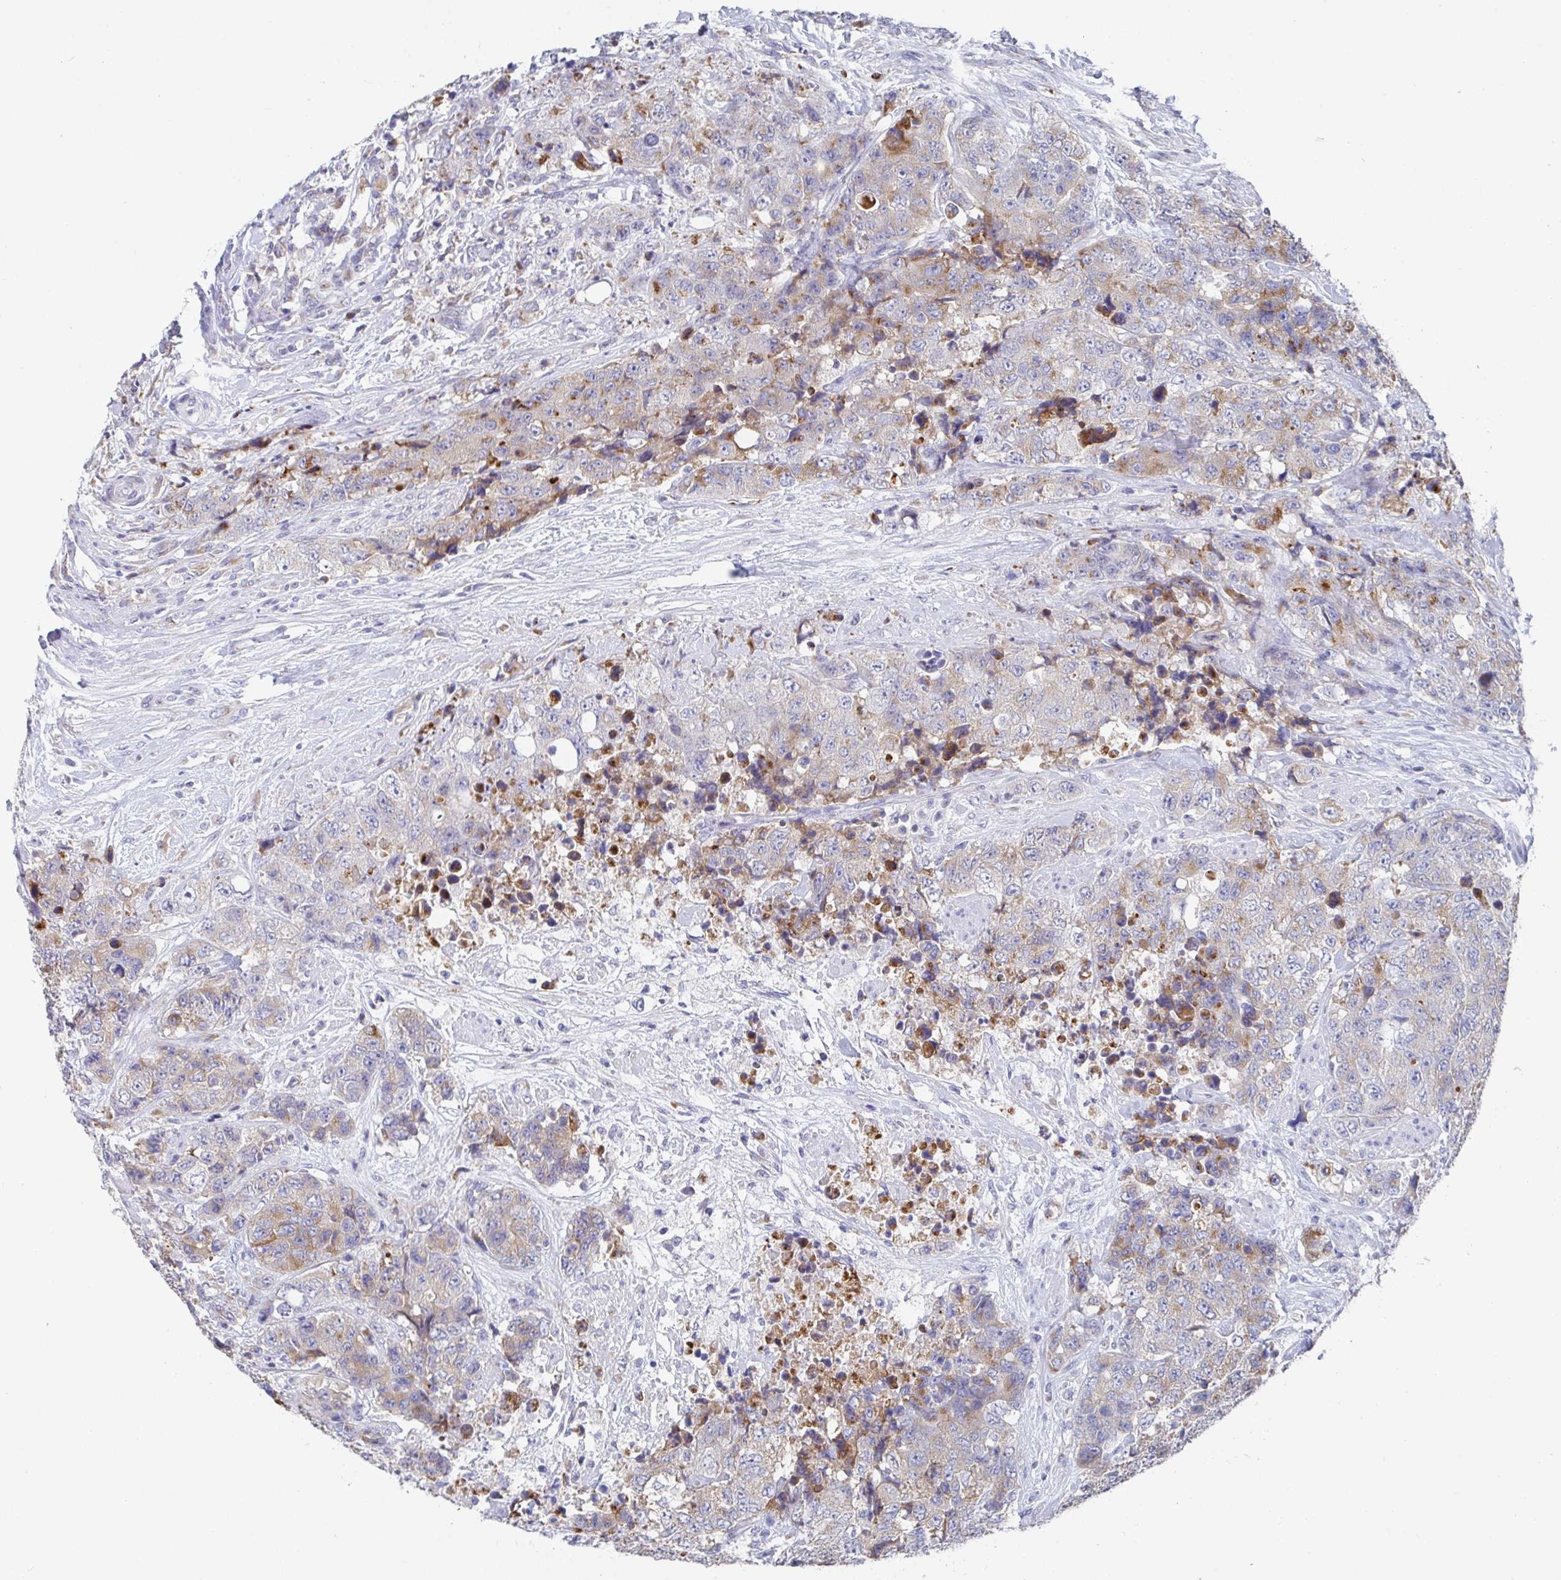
{"staining": {"intensity": "weak", "quantity": "25%-75%", "location": "cytoplasmic/membranous"}, "tissue": "urothelial cancer", "cell_type": "Tumor cells", "image_type": "cancer", "snomed": [{"axis": "morphology", "description": "Urothelial carcinoma, High grade"}, {"axis": "topography", "description": "Urinary bladder"}], "caption": "A brown stain labels weak cytoplasmic/membranous positivity of a protein in human urothelial carcinoma (high-grade) tumor cells.", "gene": "TAS2R39", "patient": {"sex": "female", "age": 78}}